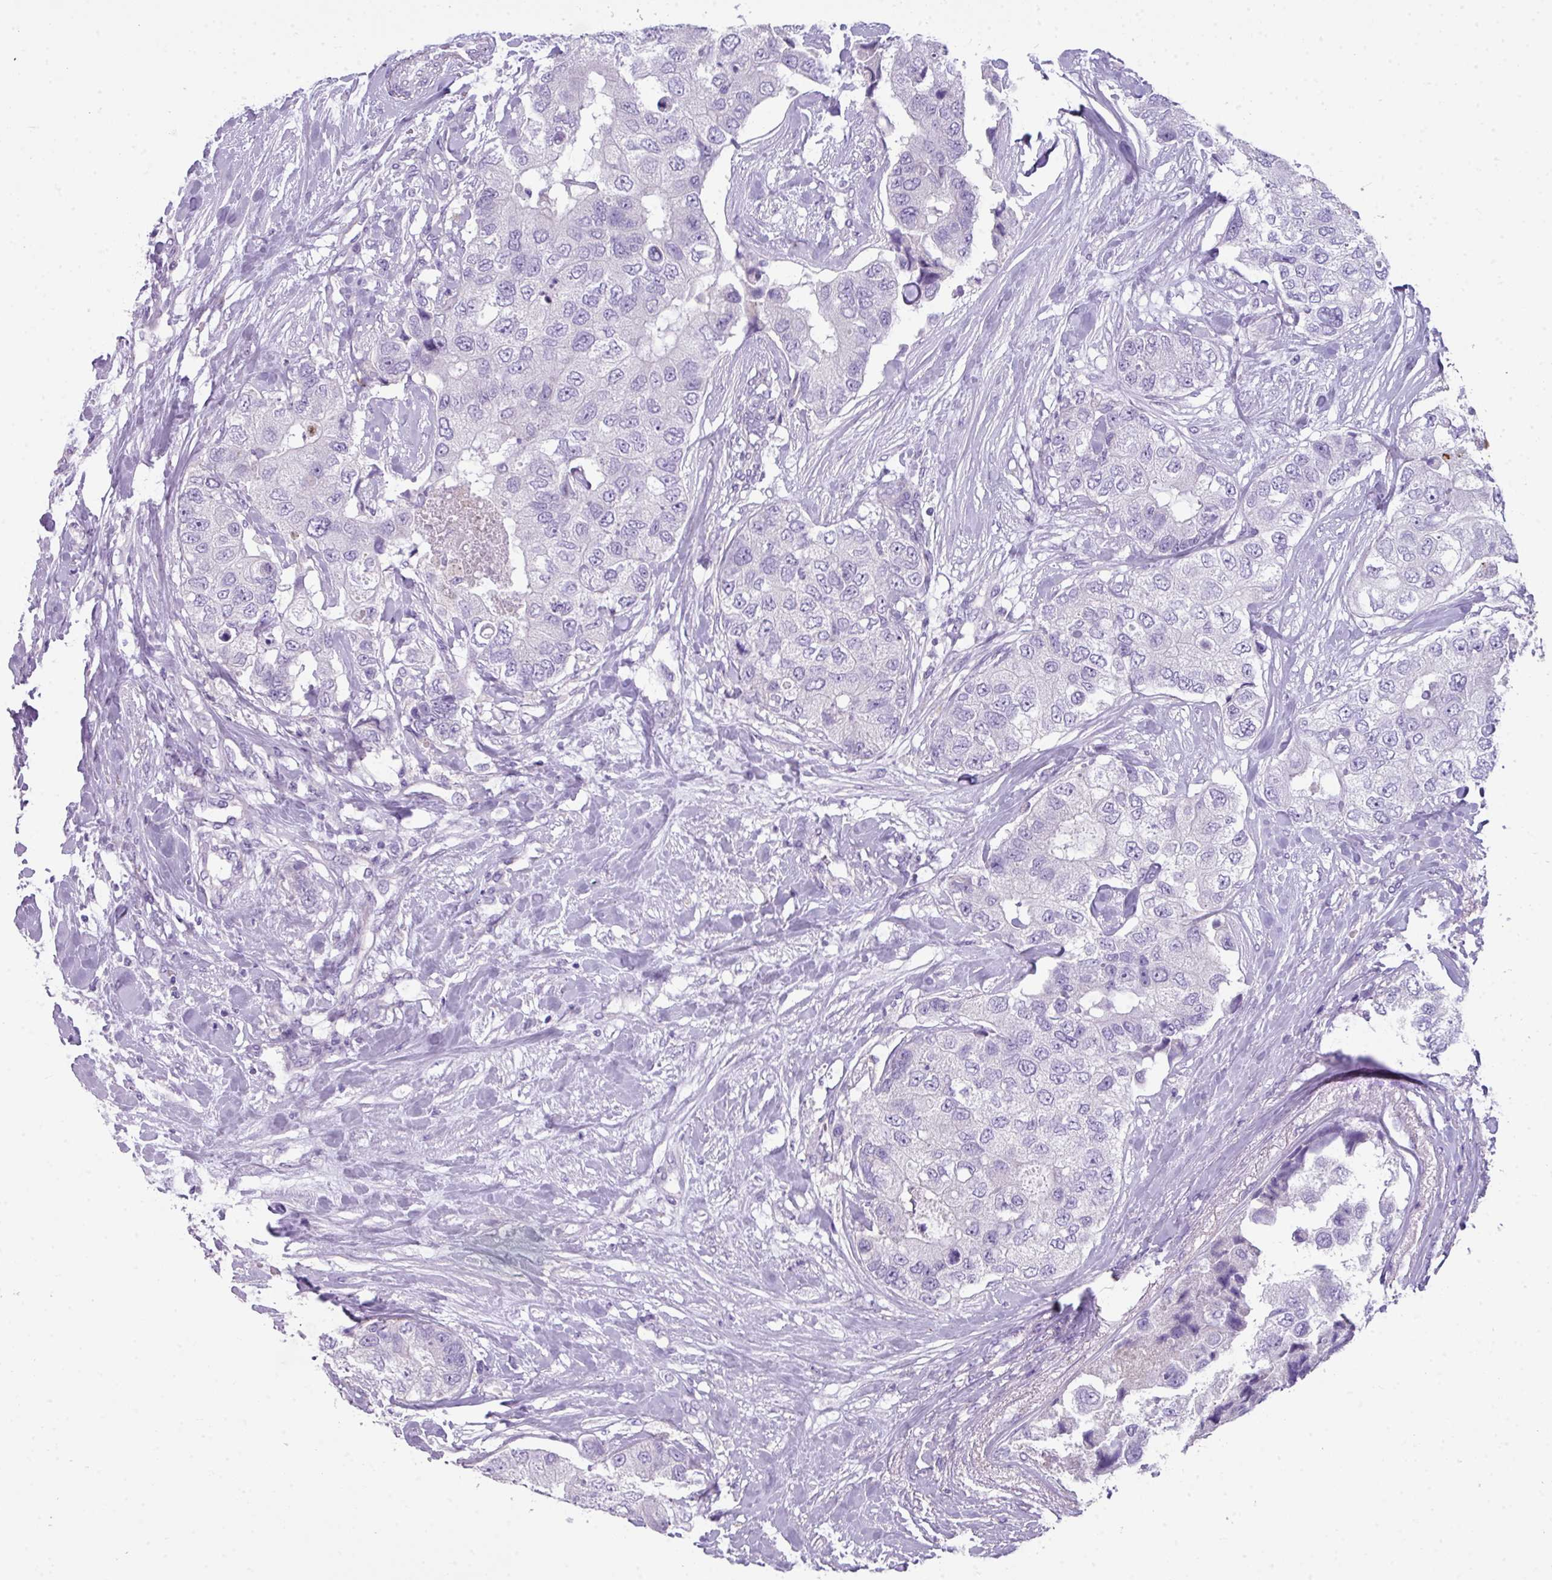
{"staining": {"intensity": "negative", "quantity": "none", "location": "none"}, "tissue": "breast cancer", "cell_type": "Tumor cells", "image_type": "cancer", "snomed": [{"axis": "morphology", "description": "Duct carcinoma"}, {"axis": "topography", "description": "Breast"}], "caption": "An immunohistochemistry histopathology image of breast invasive ductal carcinoma is shown. There is no staining in tumor cells of breast invasive ductal carcinoma.", "gene": "ZNF568", "patient": {"sex": "female", "age": 62}}